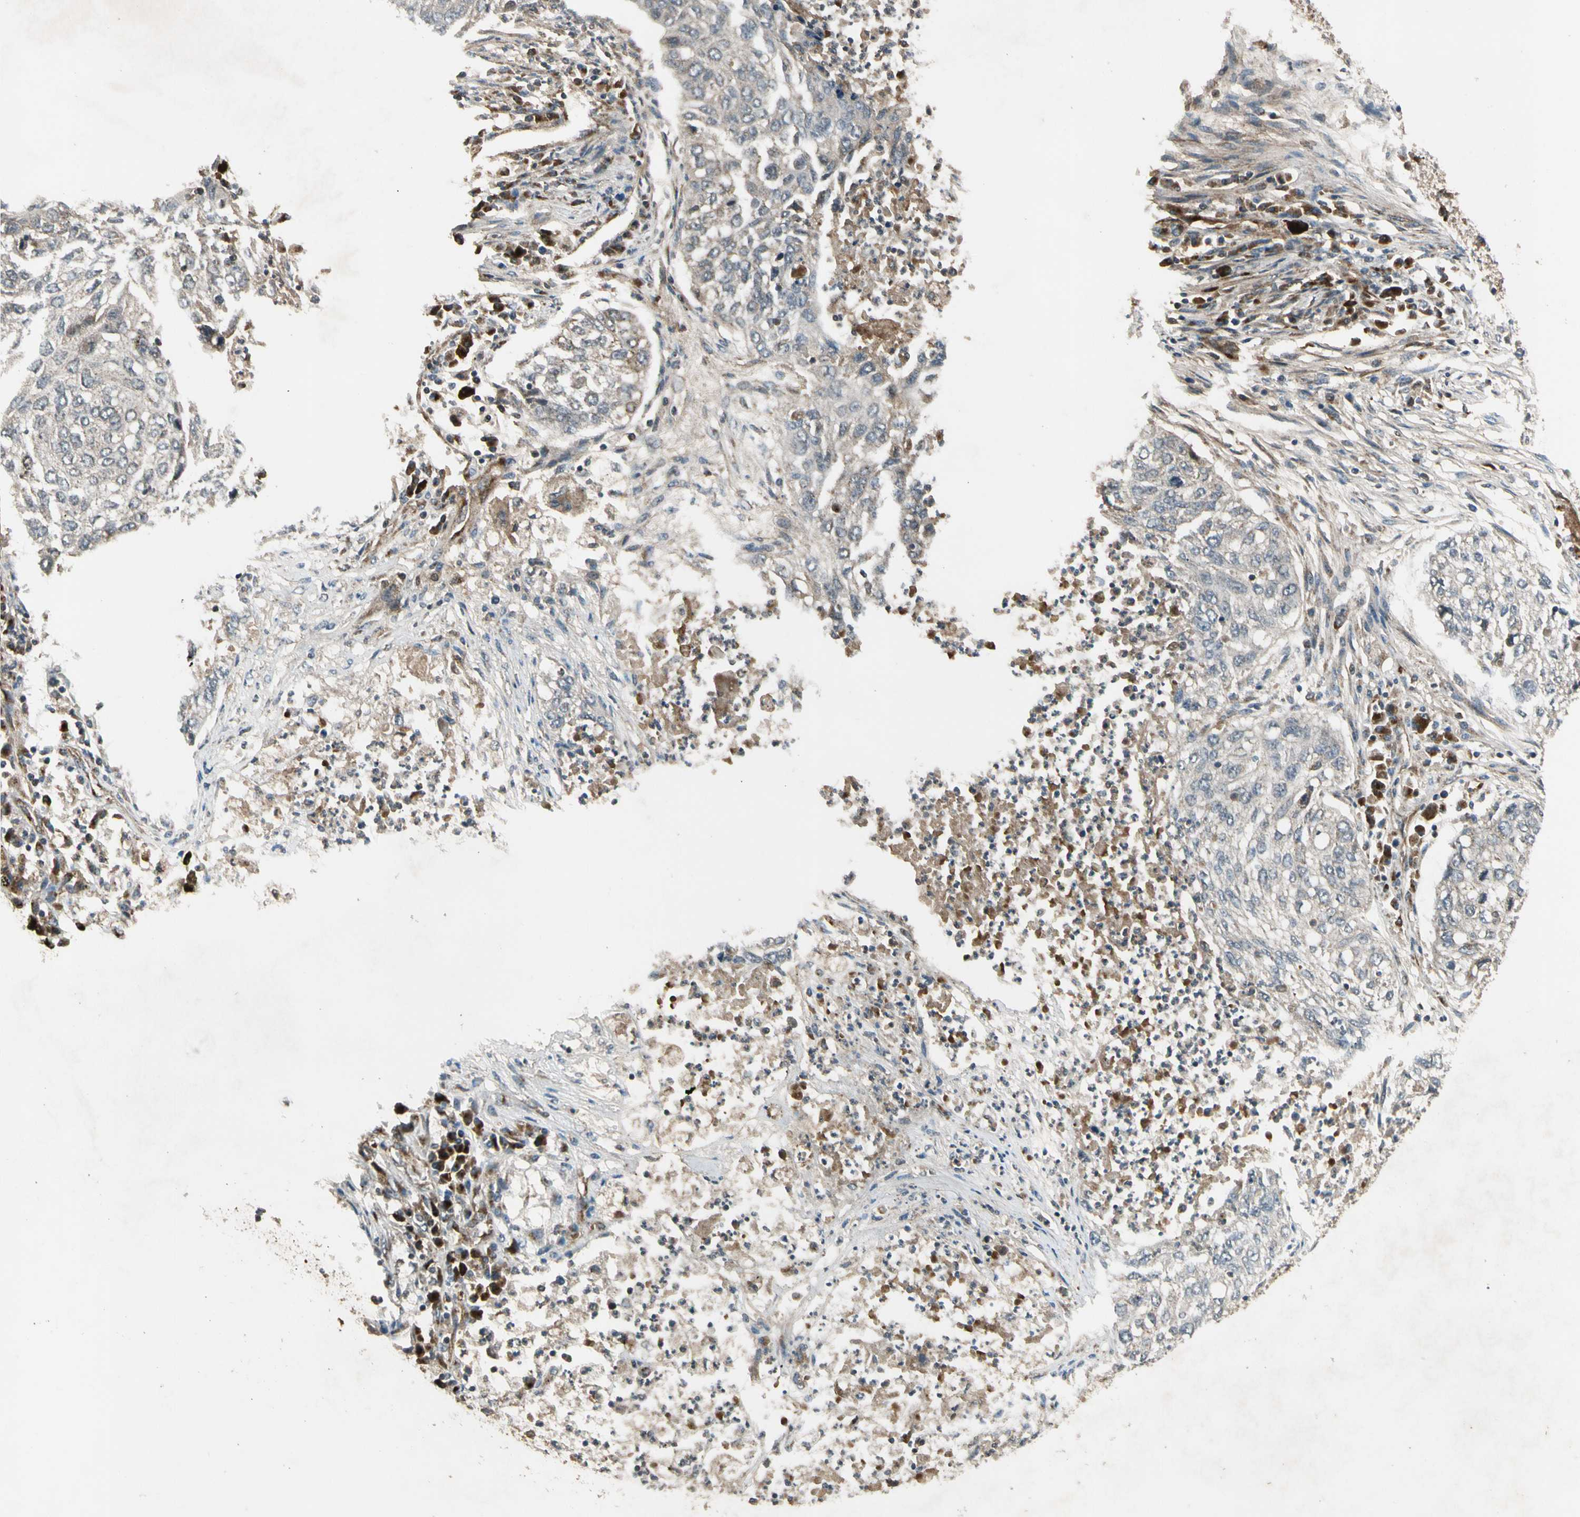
{"staining": {"intensity": "negative", "quantity": "none", "location": "none"}, "tissue": "lung cancer", "cell_type": "Tumor cells", "image_type": "cancer", "snomed": [{"axis": "morphology", "description": "Squamous cell carcinoma, NOS"}, {"axis": "topography", "description": "Lung"}], "caption": "DAB (3,3'-diaminobenzidine) immunohistochemical staining of lung cancer displays no significant expression in tumor cells.", "gene": "GCK", "patient": {"sex": "female", "age": 63}}